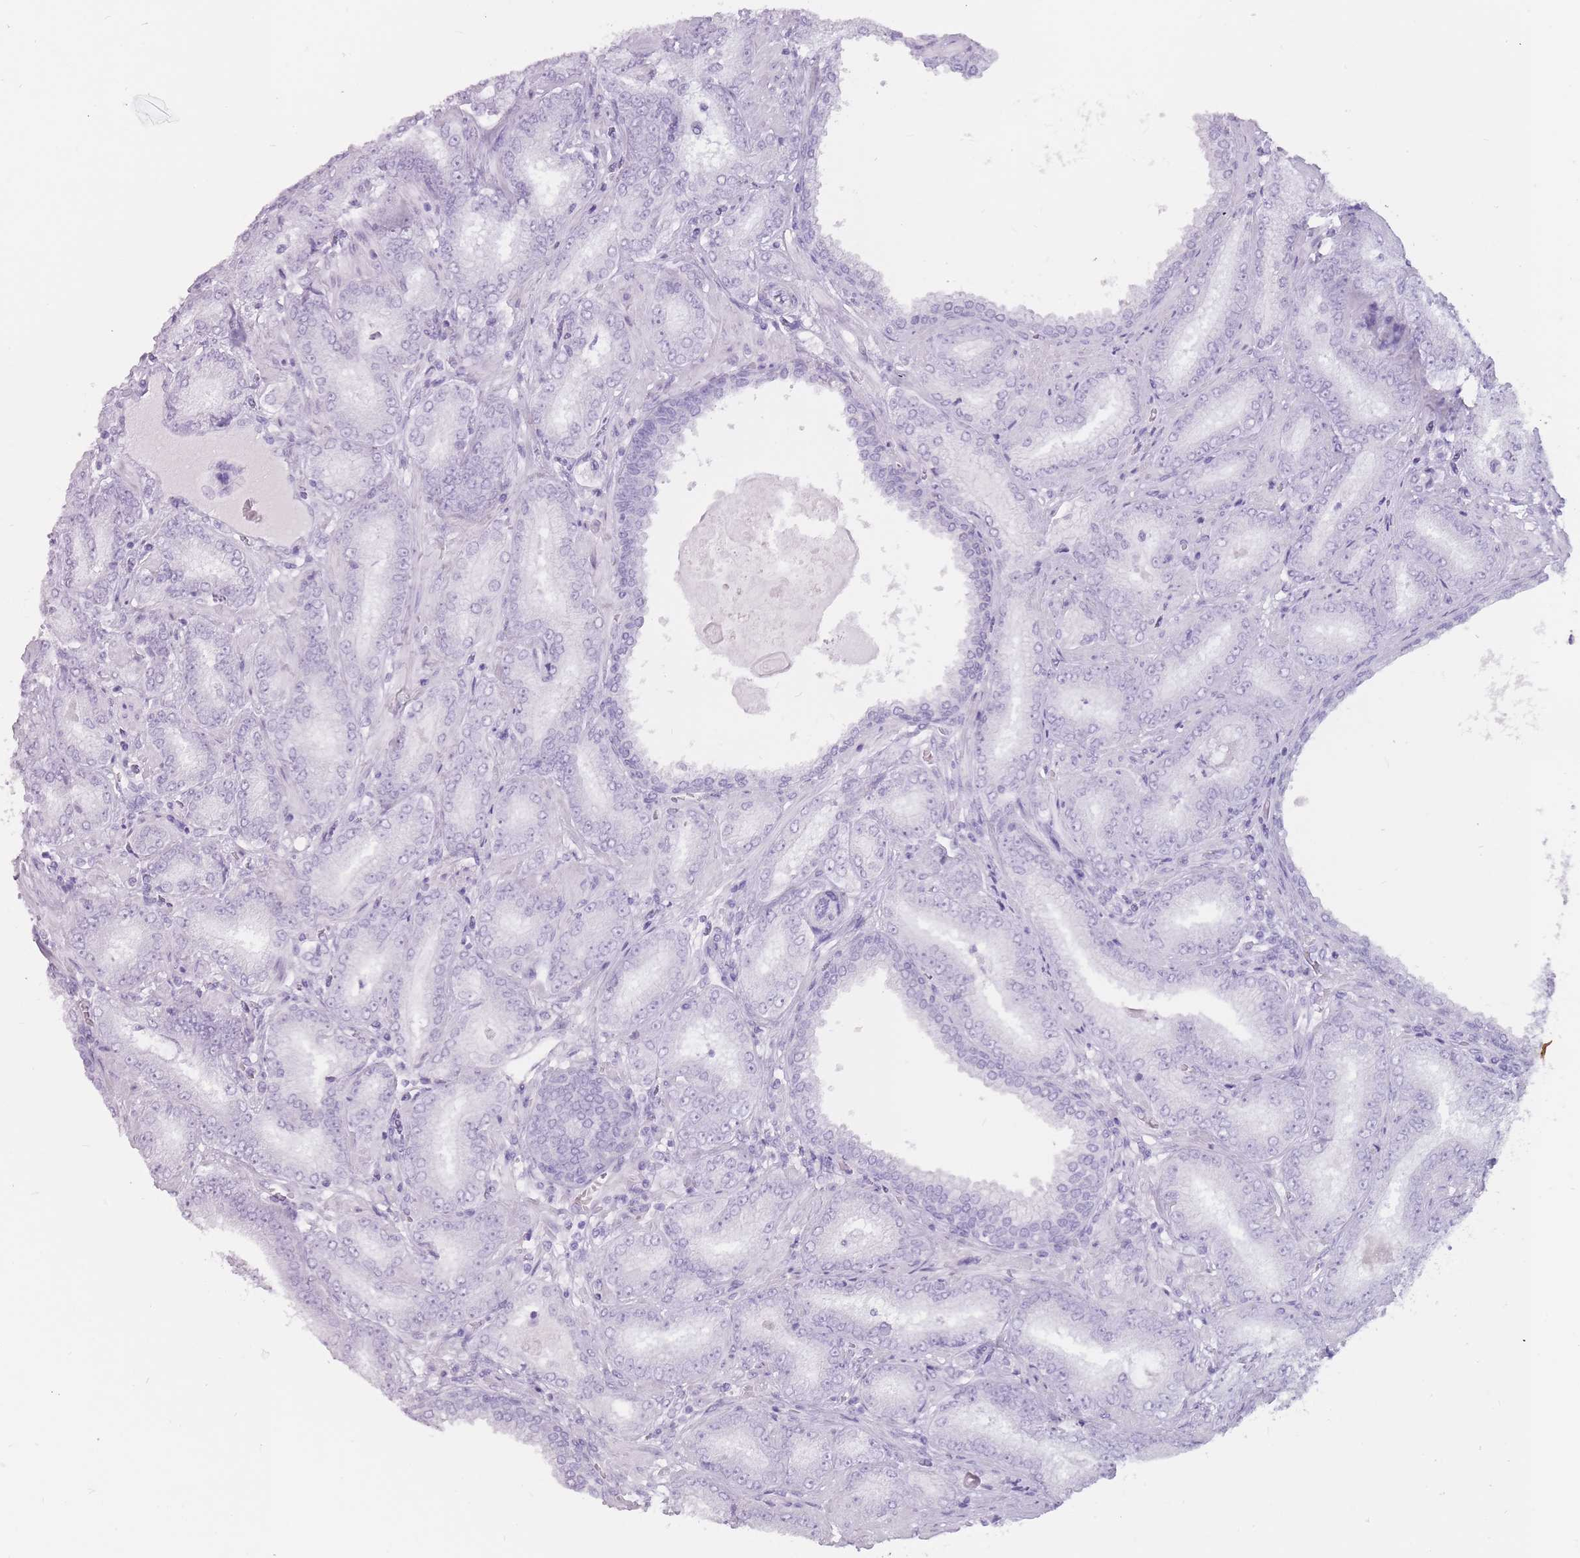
{"staining": {"intensity": "negative", "quantity": "none", "location": "none"}, "tissue": "prostate cancer", "cell_type": "Tumor cells", "image_type": "cancer", "snomed": [{"axis": "morphology", "description": "Adenocarcinoma, High grade"}, {"axis": "topography", "description": "Prostate"}], "caption": "Protein analysis of prostate cancer (high-grade adenocarcinoma) shows no significant expression in tumor cells.", "gene": "PNMA3", "patient": {"sex": "male", "age": 72}}